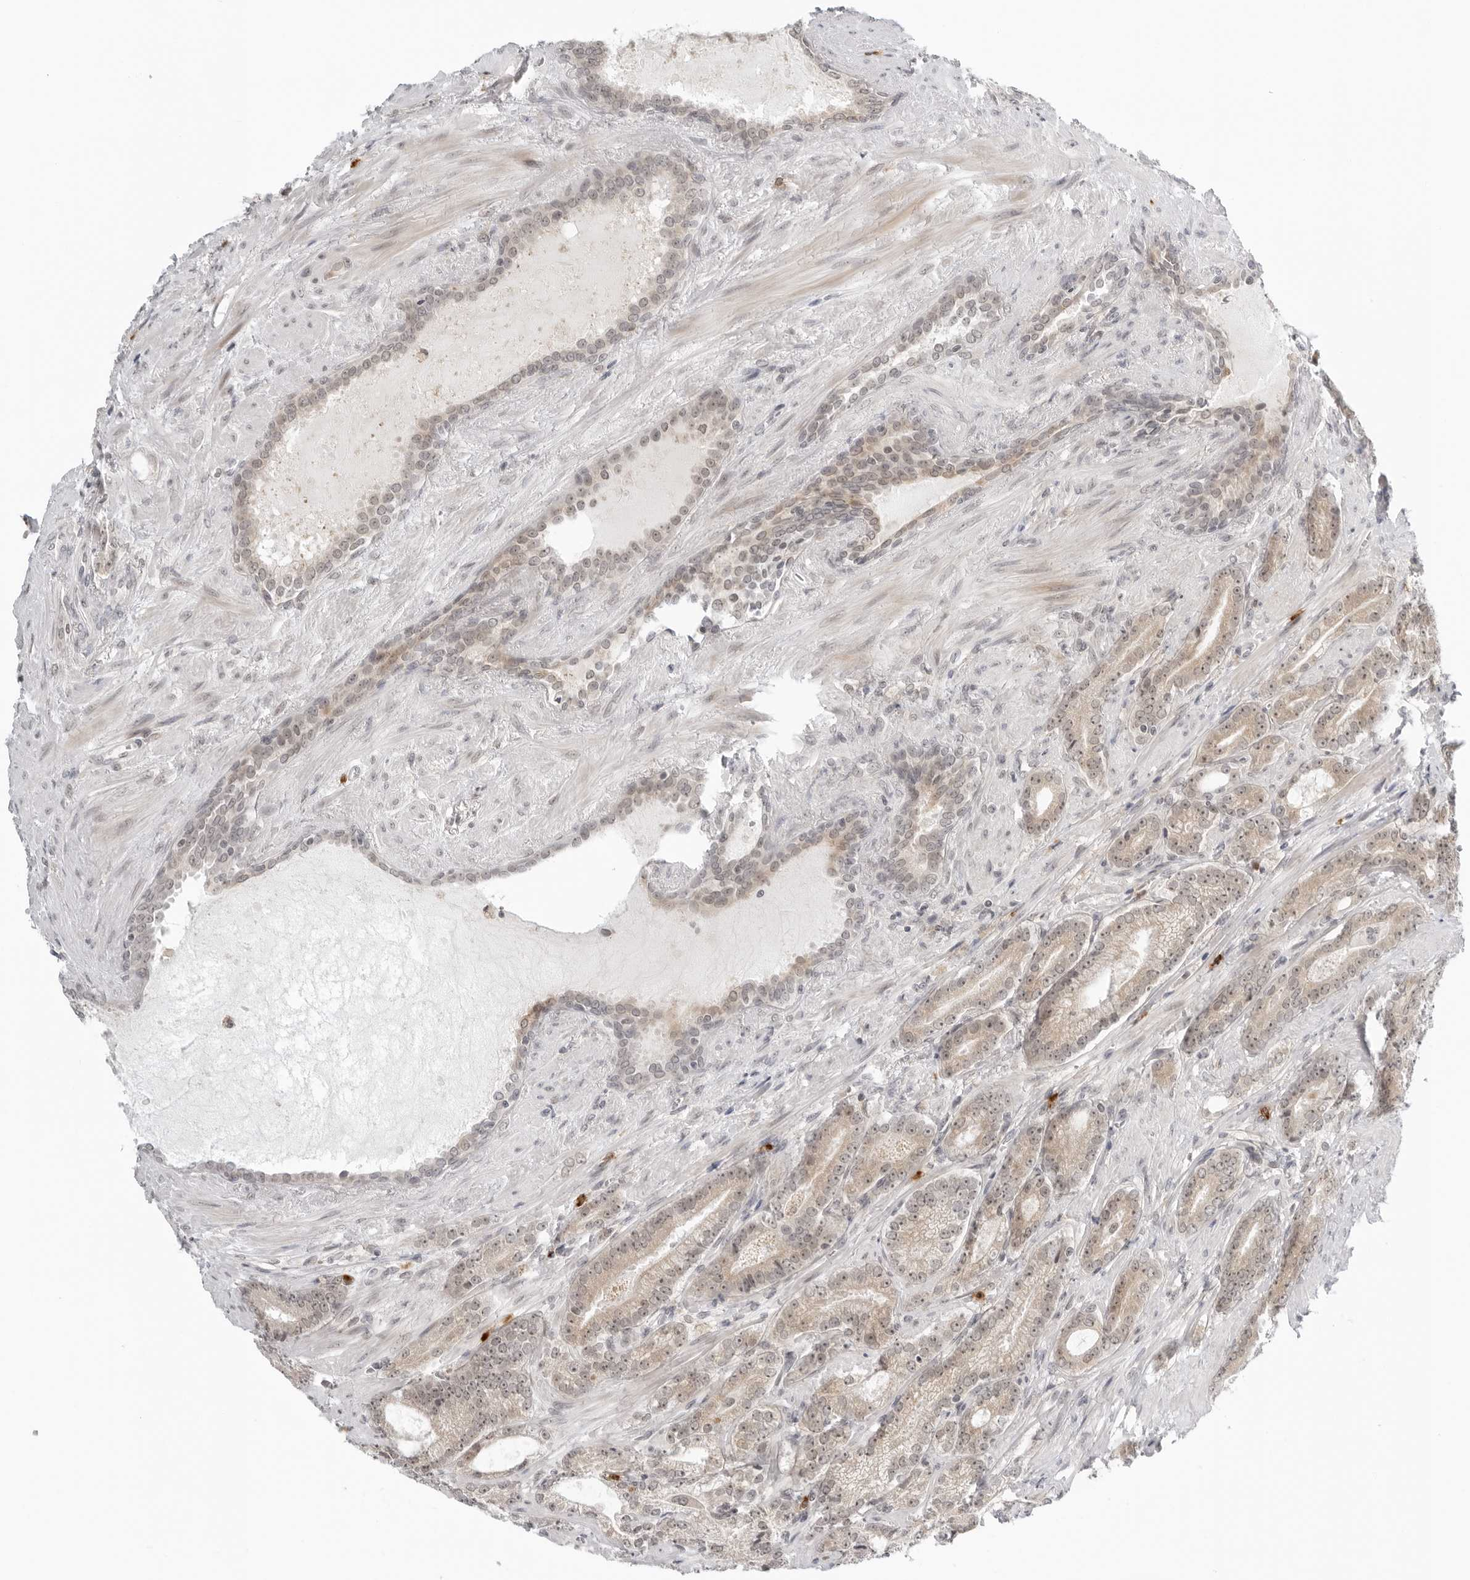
{"staining": {"intensity": "weak", "quantity": ">75%", "location": "cytoplasmic/membranous,nuclear"}, "tissue": "prostate cancer", "cell_type": "Tumor cells", "image_type": "cancer", "snomed": [{"axis": "morphology", "description": "Adenocarcinoma, High grade"}, {"axis": "topography", "description": "Prostate"}], "caption": "A brown stain shows weak cytoplasmic/membranous and nuclear expression of a protein in prostate adenocarcinoma (high-grade) tumor cells.", "gene": "SUGCT", "patient": {"sex": "male", "age": 73}}